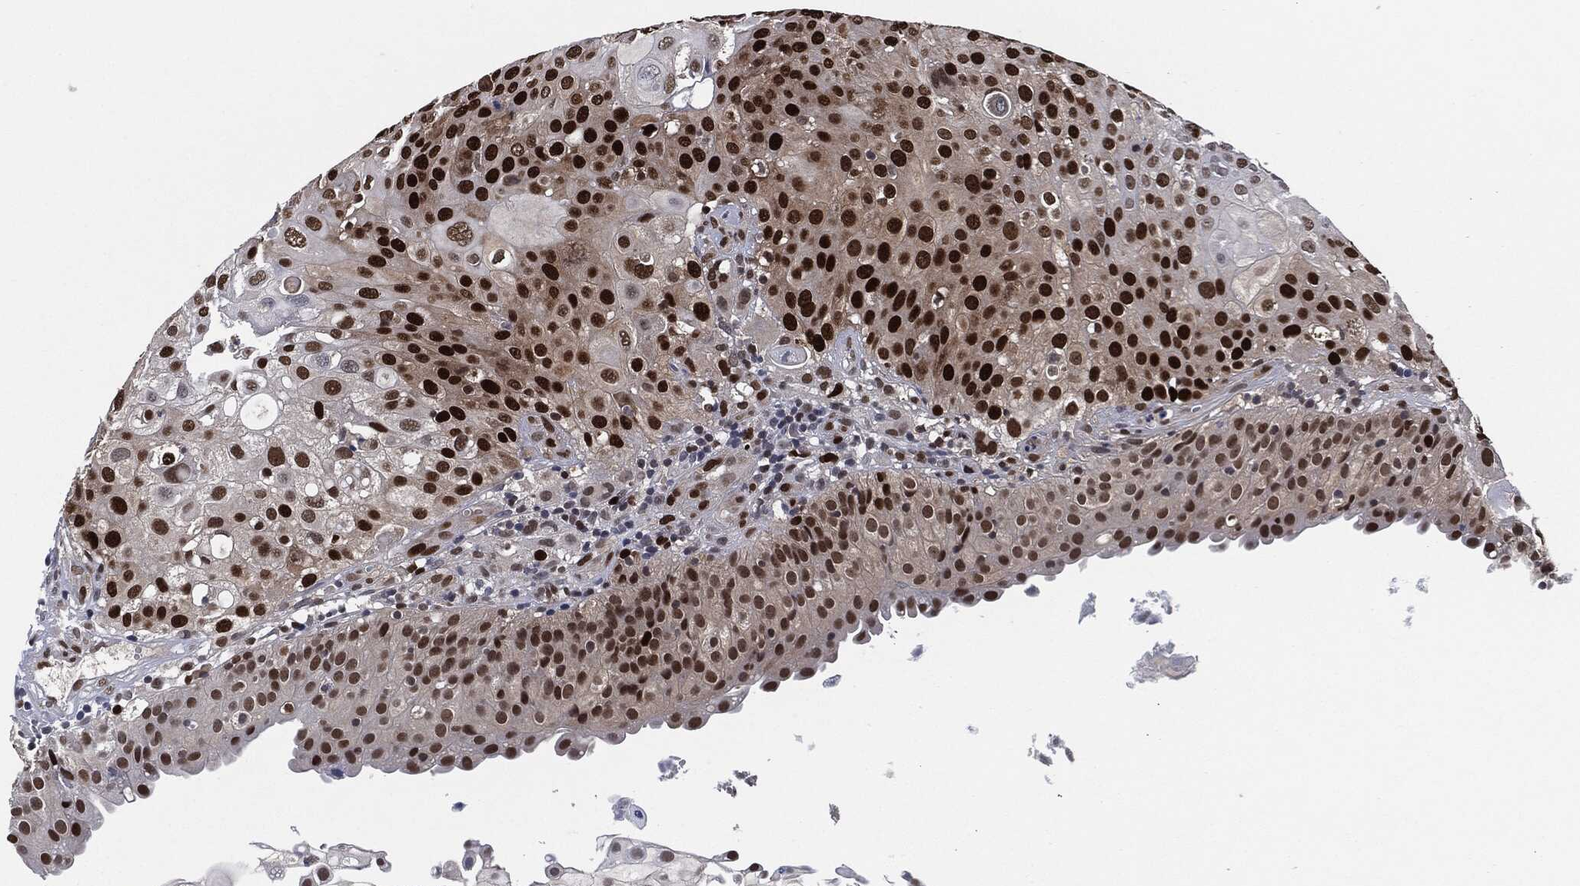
{"staining": {"intensity": "strong", "quantity": "25%-75%", "location": "nuclear"}, "tissue": "urothelial cancer", "cell_type": "Tumor cells", "image_type": "cancer", "snomed": [{"axis": "morphology", "description": "Urothelial carcinoma, High grade"}, {"axis": "topography", "description": "Urinary bladder"}], "caption": "Urothelial carcinoma (high-grade) tissue shows strong nuclear expression in approximately 25%-75% of tumor cells, visualized by immunohistochemistry.", "gene": "PCNA", "patient": {"sex": "female", "age": 79}}